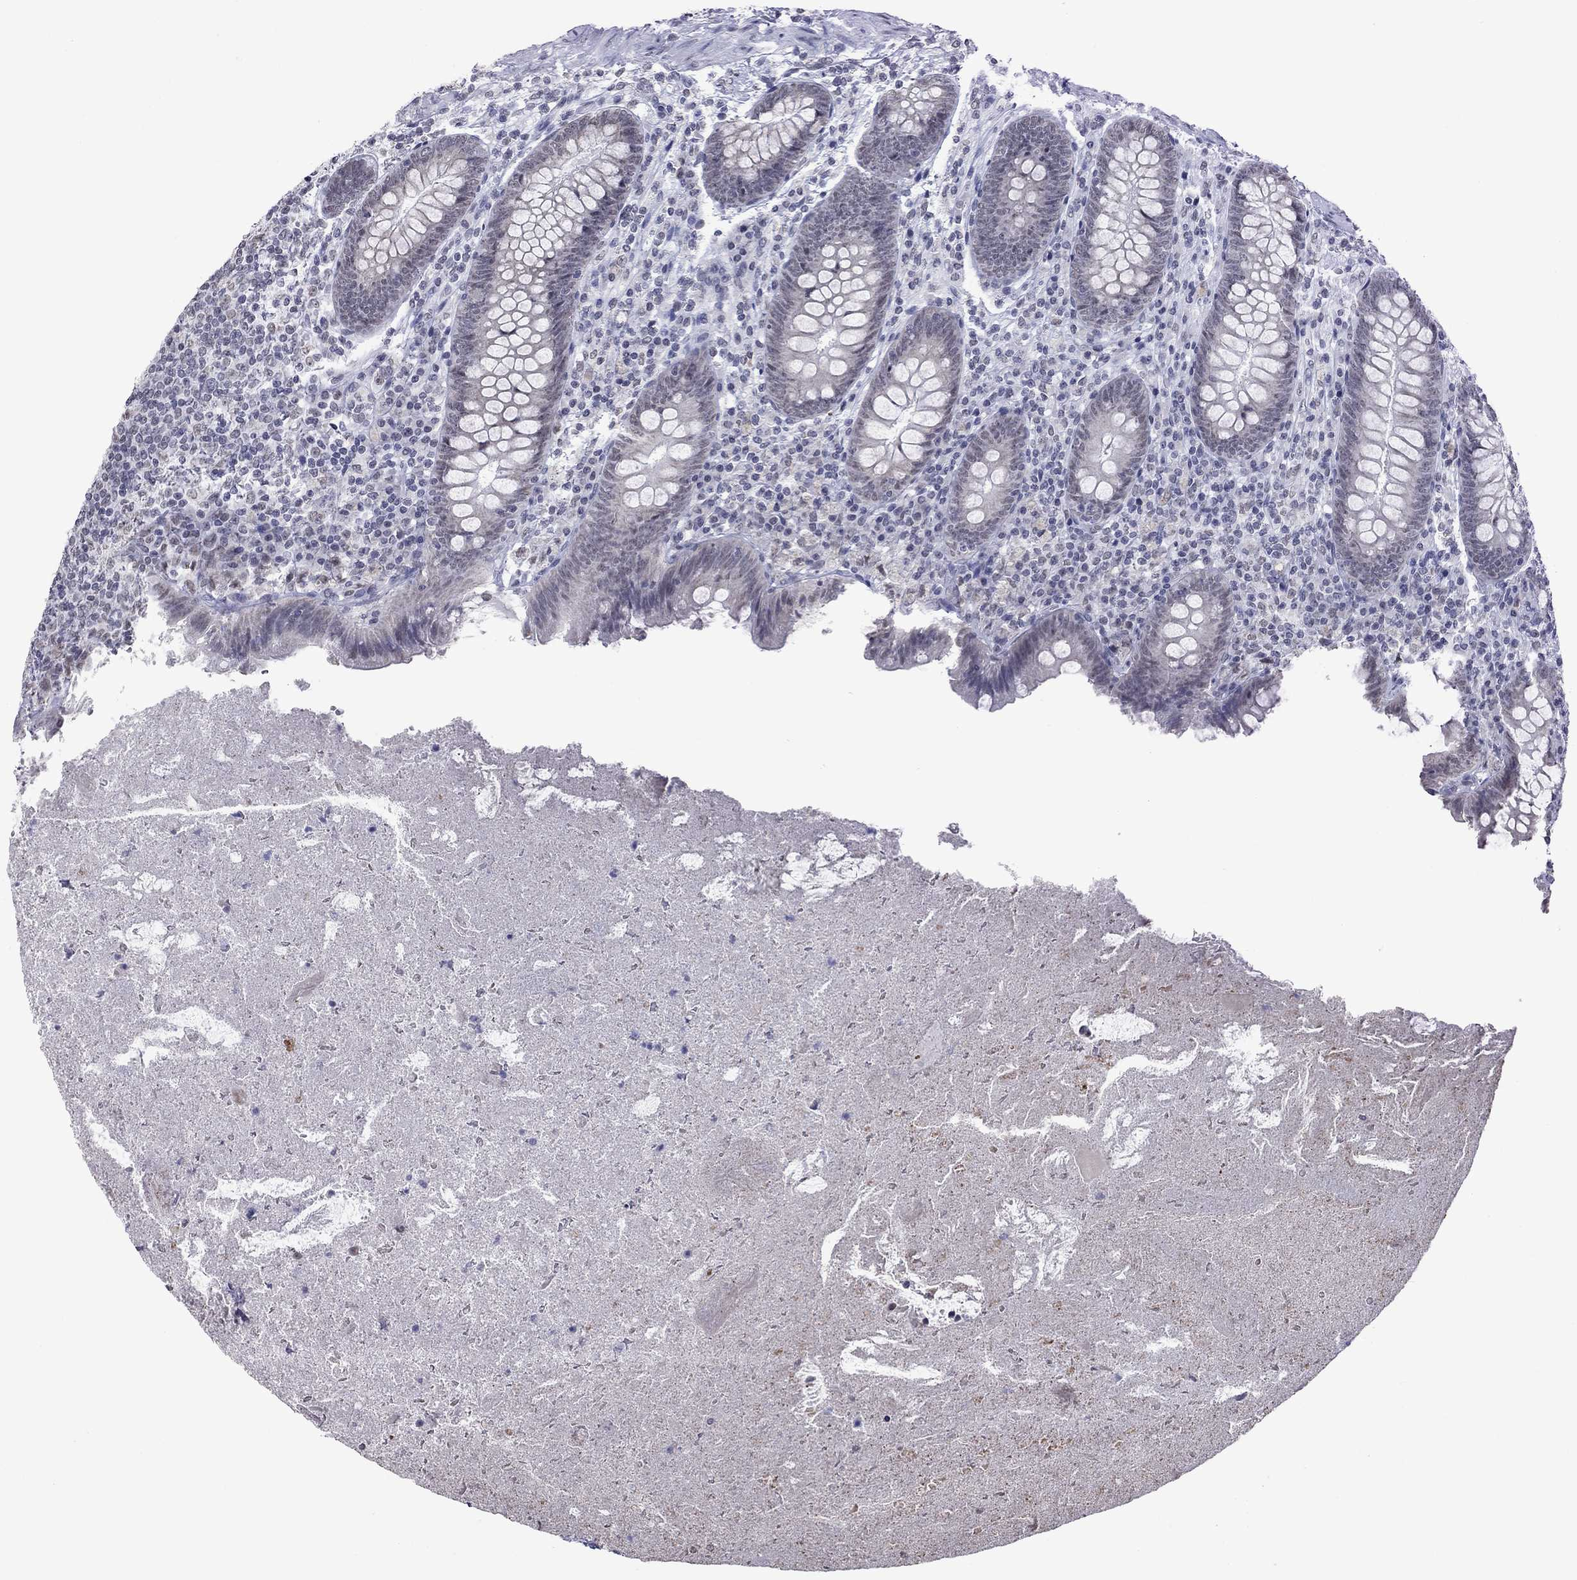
{"staining": {"intensity": "negative", "quantity": "none", "location": "none"}, "tissue": "appendix", "cell_type": "Glandular cells", "image_type": "normal", "snomed": [{"axis": "morphology", "description": "Normal tissue, NOS"}, {"axis": "topography", "description": "Appendix"}], "caption": "Protein analysis of benign appendix reveals no significant positivity in glandular cells.", "gene": "PPP1R3A", "patient": {"sex": "male", "age": 47}}